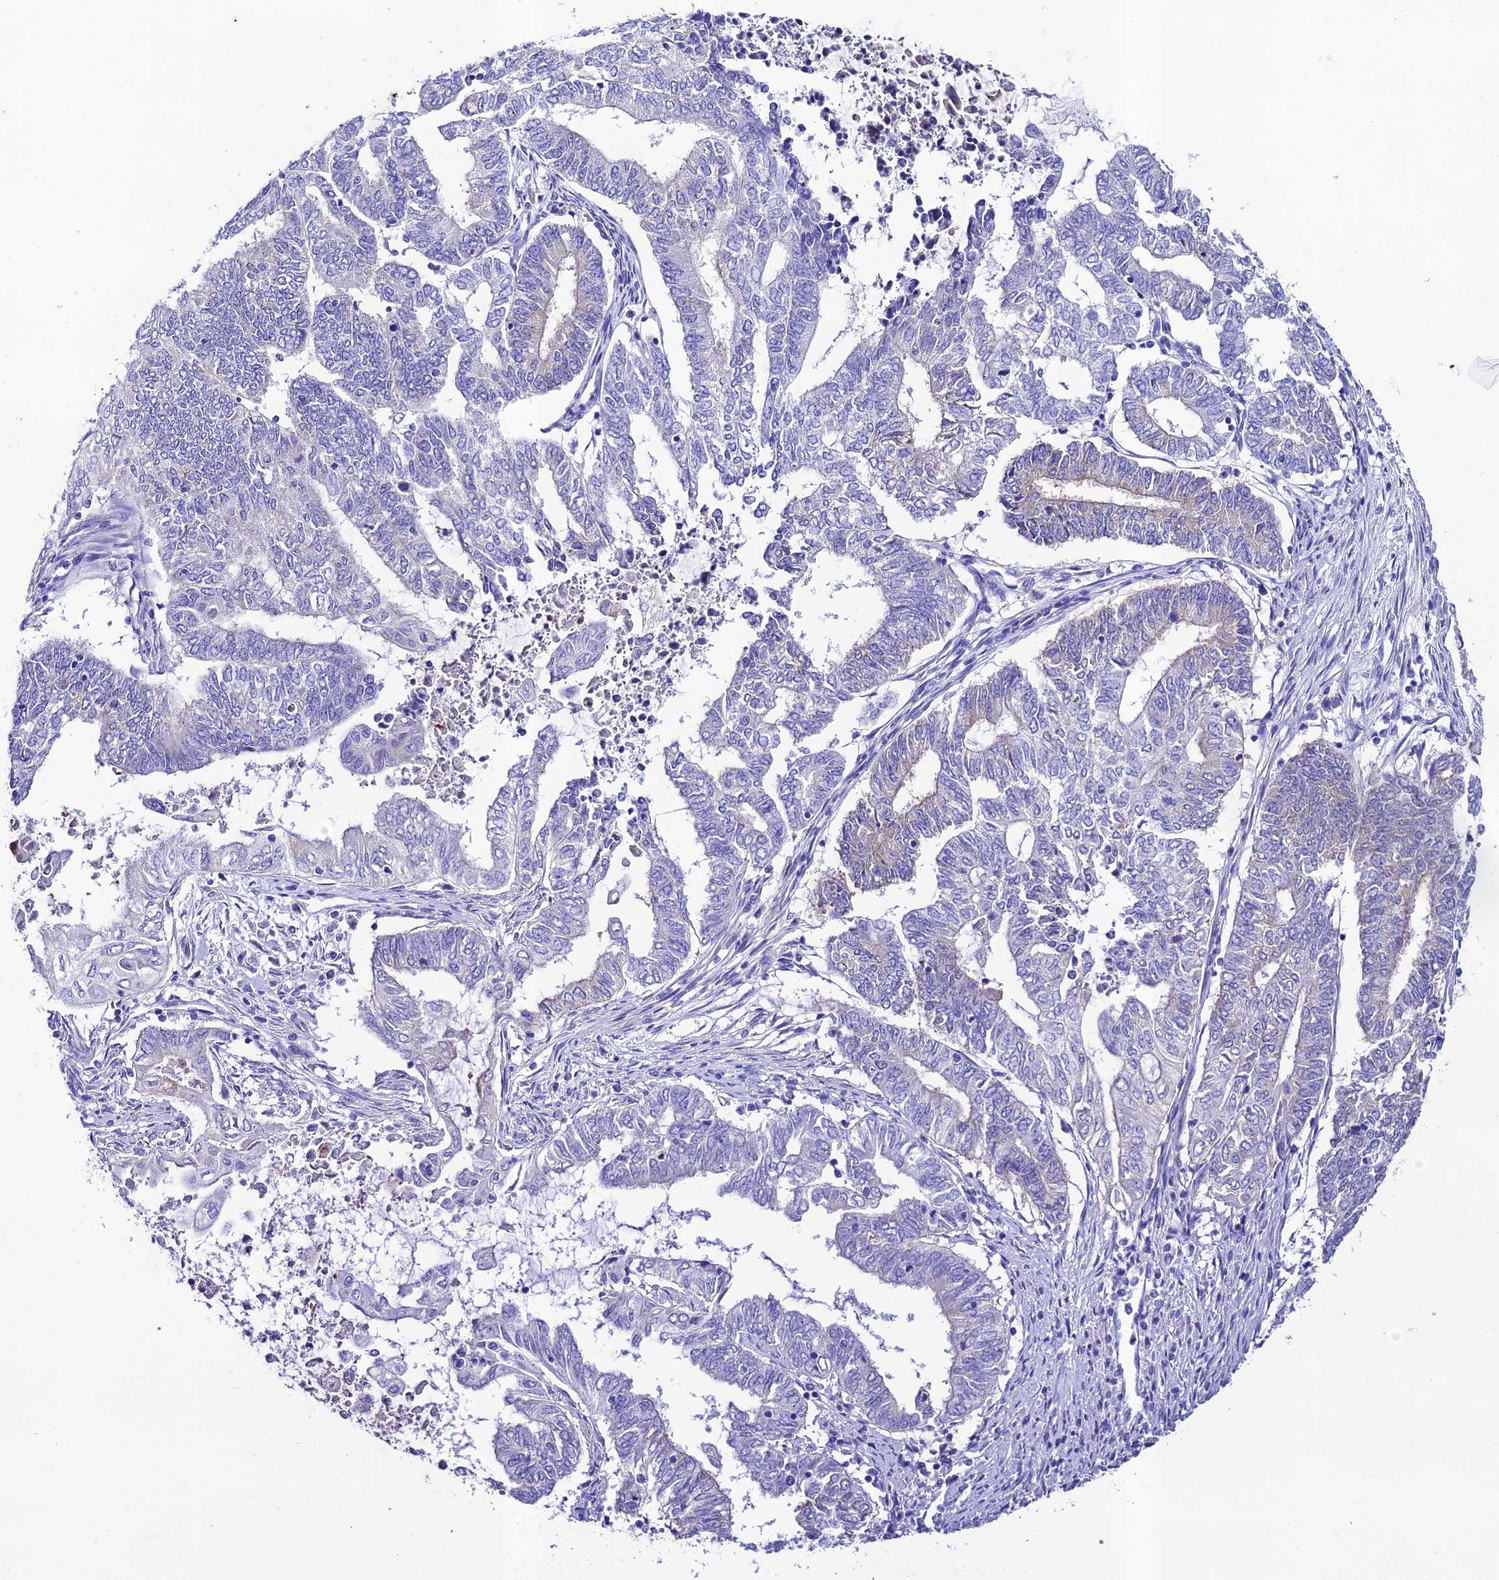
{"staining": {"intensity": "negative", "quantity": "none", "location": "none"}, "tissue": "endometrial cancer", "cell_type": "Tumor cells", "image_type": "cancer", "snomed": [{"axis": "morphology", "description": "Adenocarcinoma, NOS"}, {"axis": "topography", "description": "Uterus"}, {"axis": "topography", "description": "Endometrium"}], "caption": "DAB (3,3'-diaminobenzidine) immunohistochemical staining of adenocarcinoma (endometrial) displays no significant staining in tumor cells. The staining is performed using DAB (3,3'-diaminobenzidine) brown chromogen with nuclei counter-stained in using hematoxylin.", "gene": "NLRP6", "patient": {"sex": "female", "age": 70}}